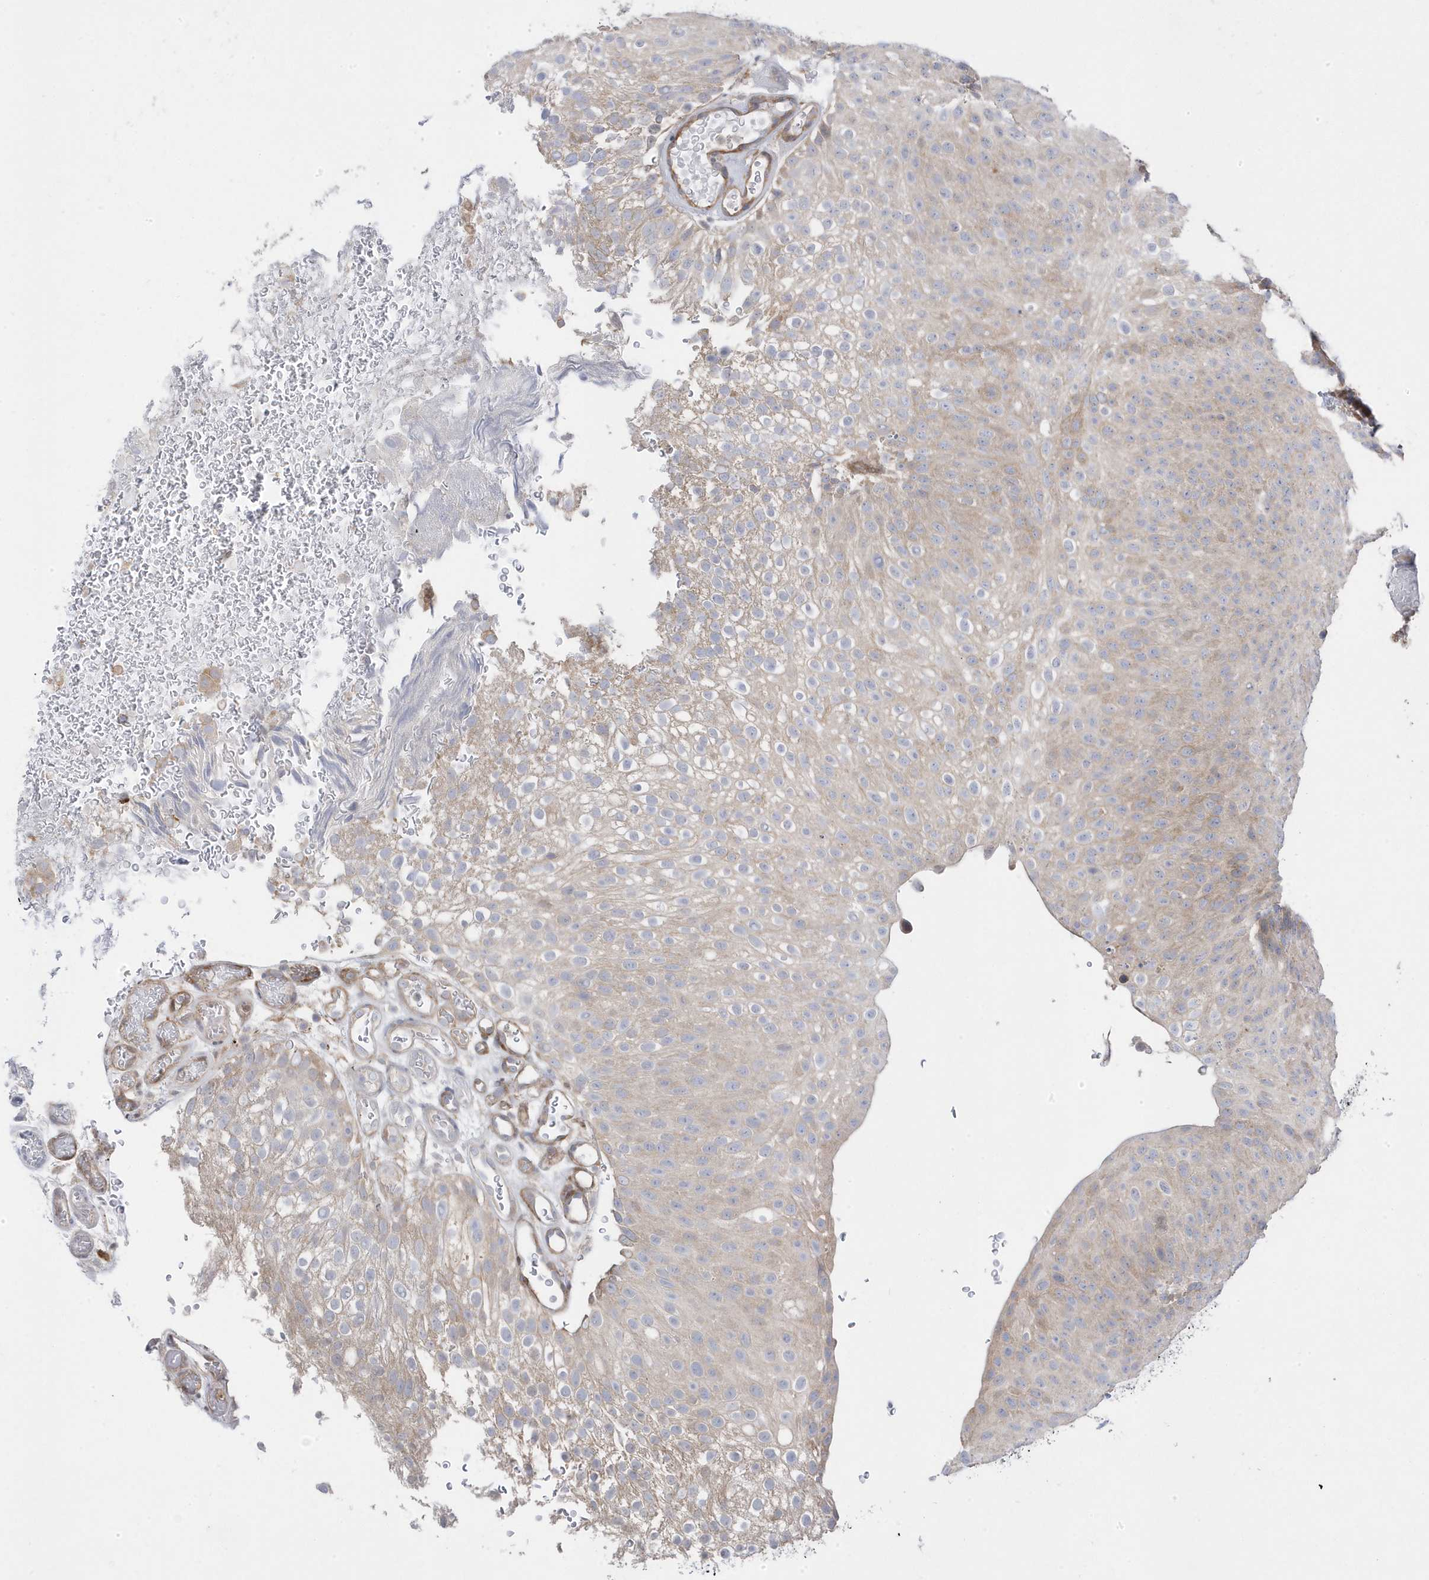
{"staining": {"intensity": "weak", "quantity": "25%-75%", "location": "cytoplasmic/membranous"}, "tissue": "urothelial cancer", "cell_type": "Tumor cells", "image_type": "cancer", "snomed": [{"axis": "morphology", "description": "Urothelial carcinoma, Low grade"}, {"axis": "topography", "description": "Urinary bladder"}], "caption": "A brown stain labels weak cytoplasmic/membranous staining of a protein in low-grade urothelial carcinoma tumor cells.", "gene": "ANAPC1", "patient": {"sex": "male", "age": 78}}